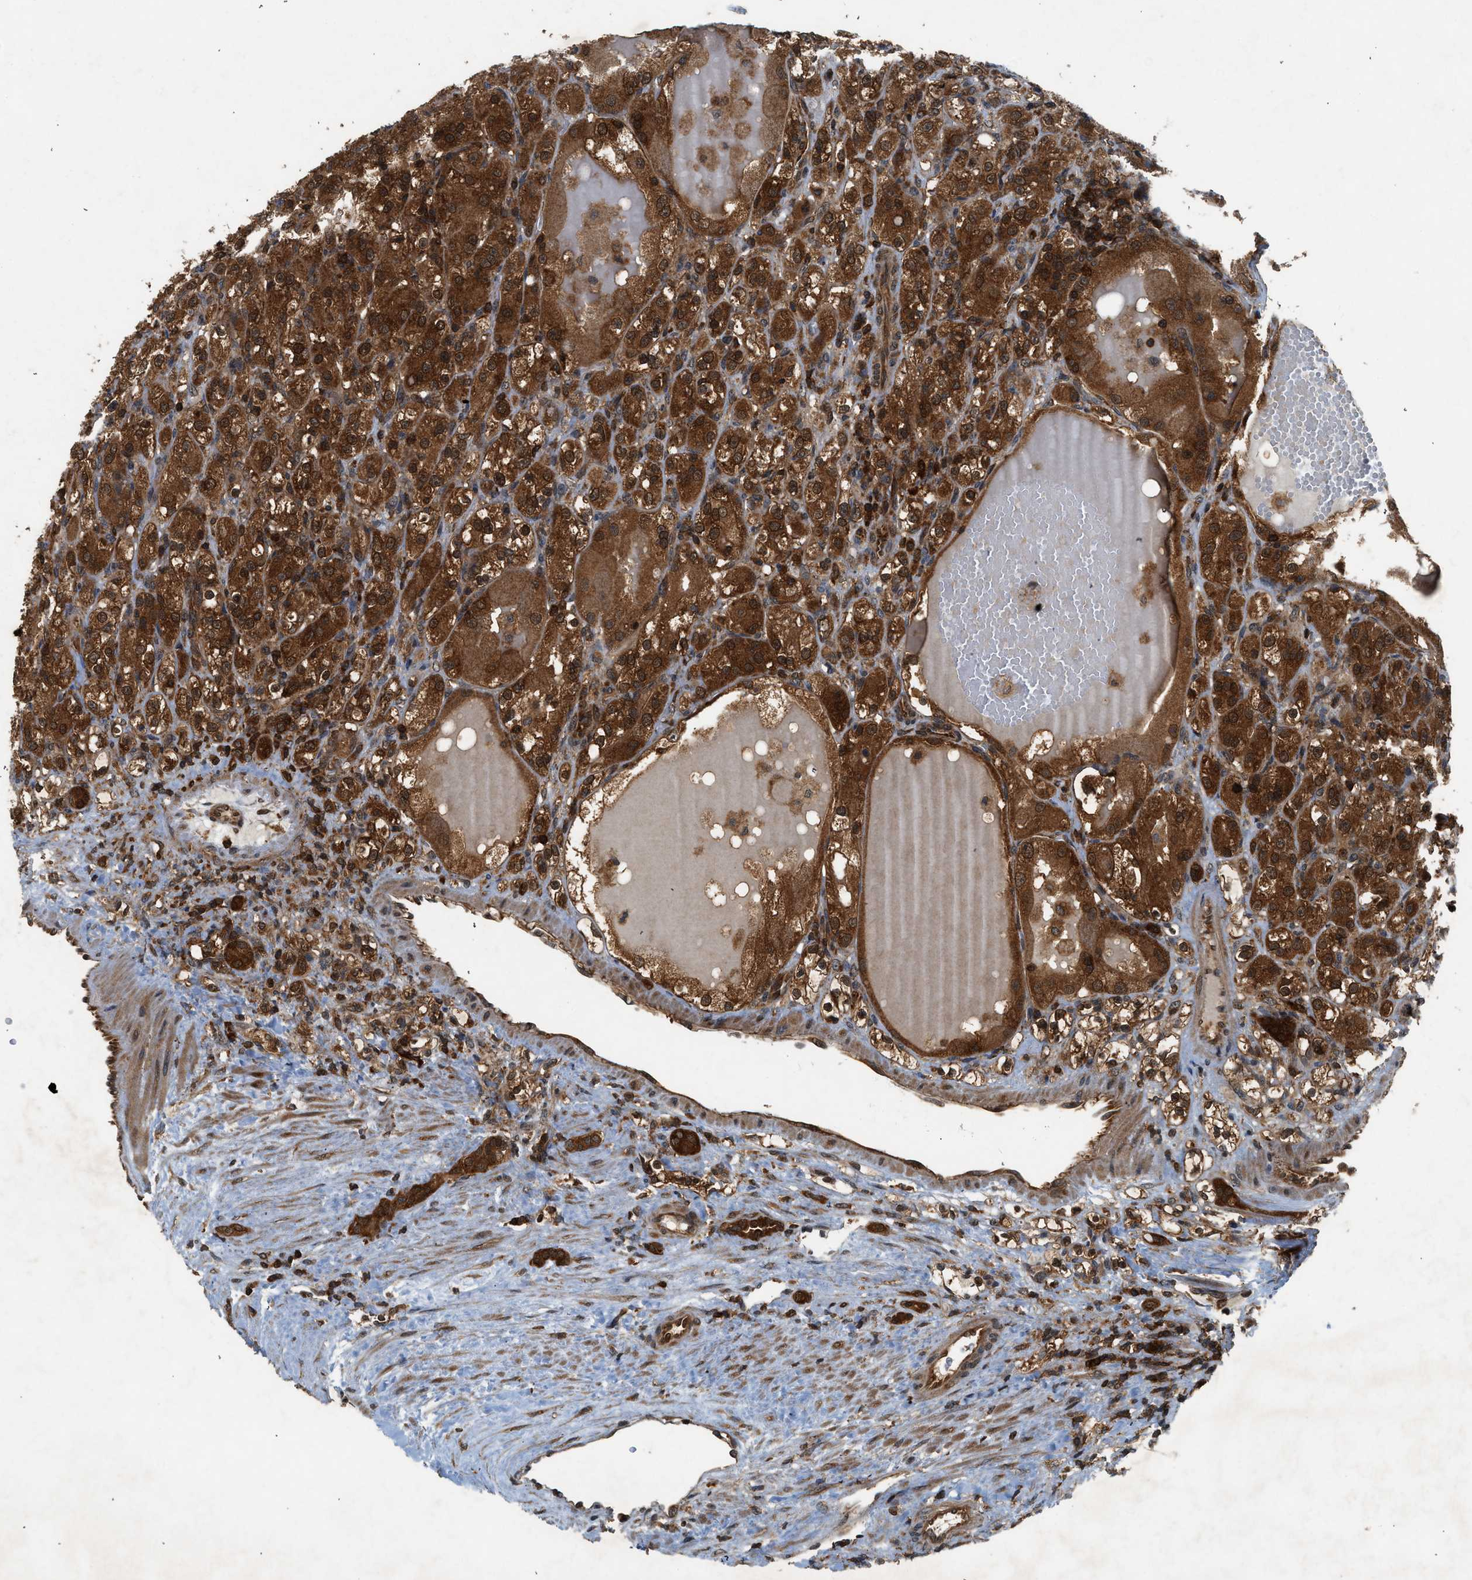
{"staining": {"intensity": "strong", "quantity": ">75%", "location": "cytoplasmic/membranous,nuclear"}, "tissue": "renal cancer", "cell_type": "Tumor cells", "image_type": "cancer", "snomed": [{"axis": "morphology", "description": "Adenocarcinoma, NOS"}, {"axis": "topography", "description": "Kidney"}], "caption": "A high amount of strong cytoplasmic/membranous and nuclear expression is present in about >75% of tumor cells in renal cancer tissue.", "gene": "OXSR1", "patient": {"sex": "male", "age": 61}}